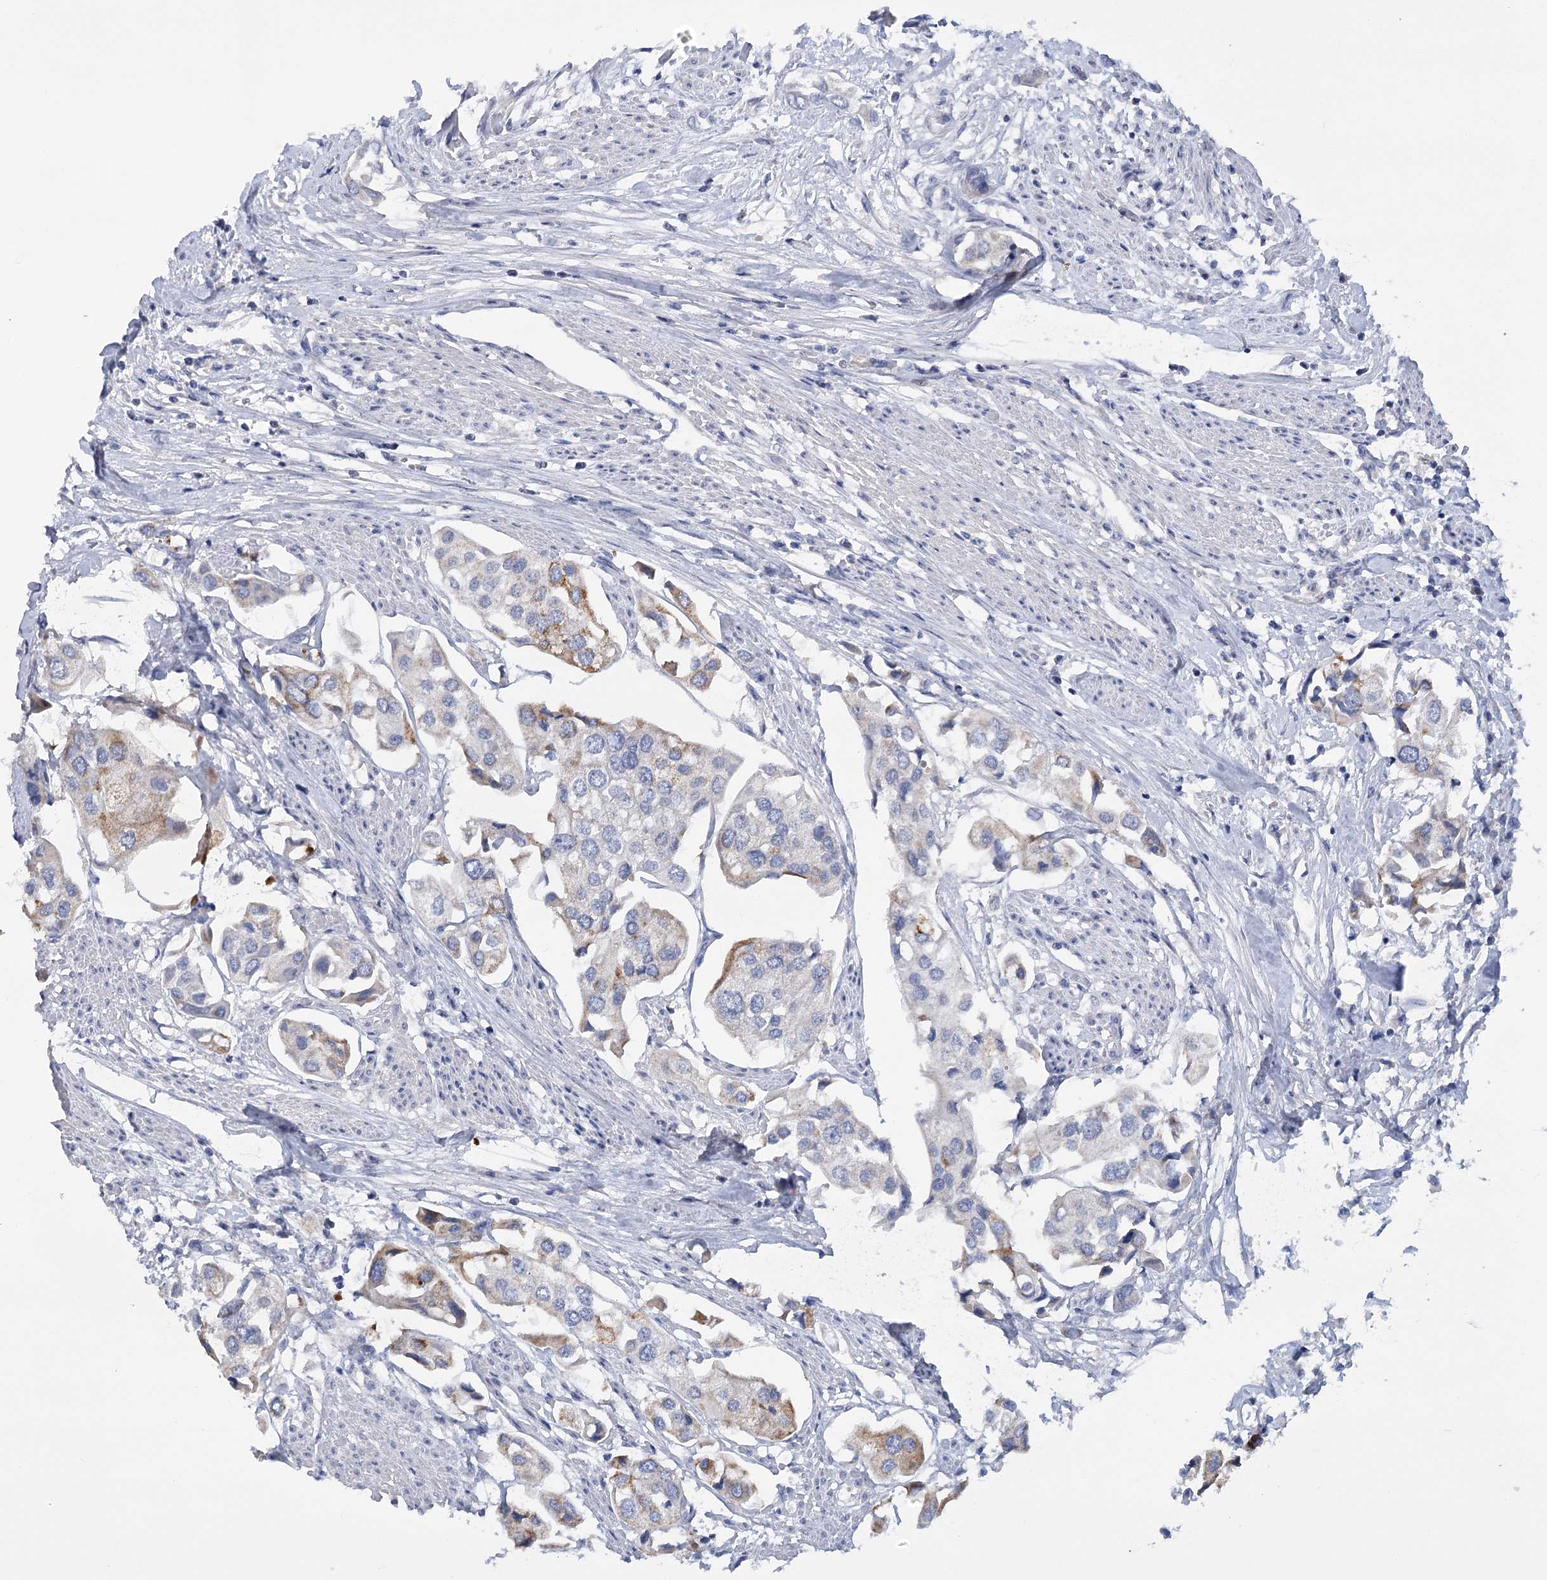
{"staining": {"intensity": "moderate", "quantity": "<25%", "location": "cytoplasmic/membranous"}, "tissue": "urothelial cancer", "cell_type": "Tumor cells", "image_type": "cancer", "snomed": [{"axis": "morphology", "description": "Urothelial carcinoma, High grade"}, {"axis": "topography", "description": "Urinary bladder"}], "caption": "Protein staining exhibits moderate cytoplasmic/membranous staining in approximately <25% of tumor cells in urothelial cancer. Using DAB (3,3'-diaminobenzidine) (brown) and hematoxylin (blue) stains, captured at high magnification using brightfield microscopy.", "gene": "DCUN1D1", "patient": {"sex": "male", "age": 64}}